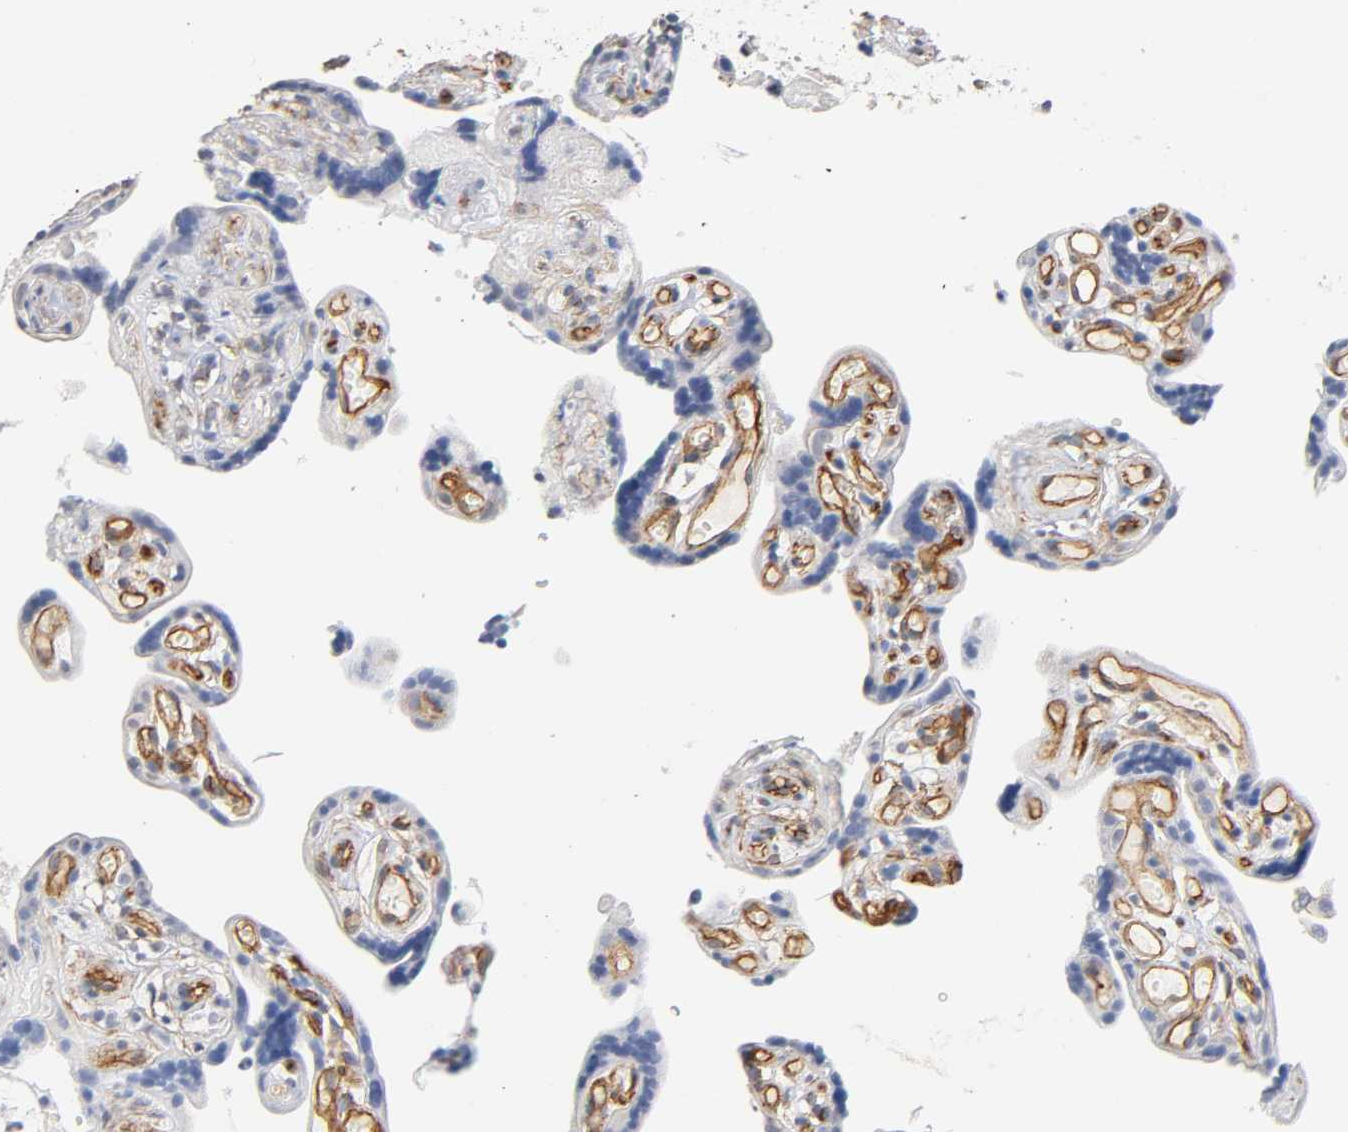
{"staining": {"intensity": "negative", "quantity": "none", "location": "none"}, "tissue": "placenta", "cell_type": "Decidual cells", "image_type": "normal", "snomed": [{"axis": "morphology", "description": "Normal tissue, NOS"}, {"axis": "topography", "description": "Placenta"}], "caption": "IHC image of unremarkable human placenta stained for a protein (brown), which displays no positivity in decidual cells.", "gene": "SPTAN1", "patient": {"sex": "female", "age": 30}}